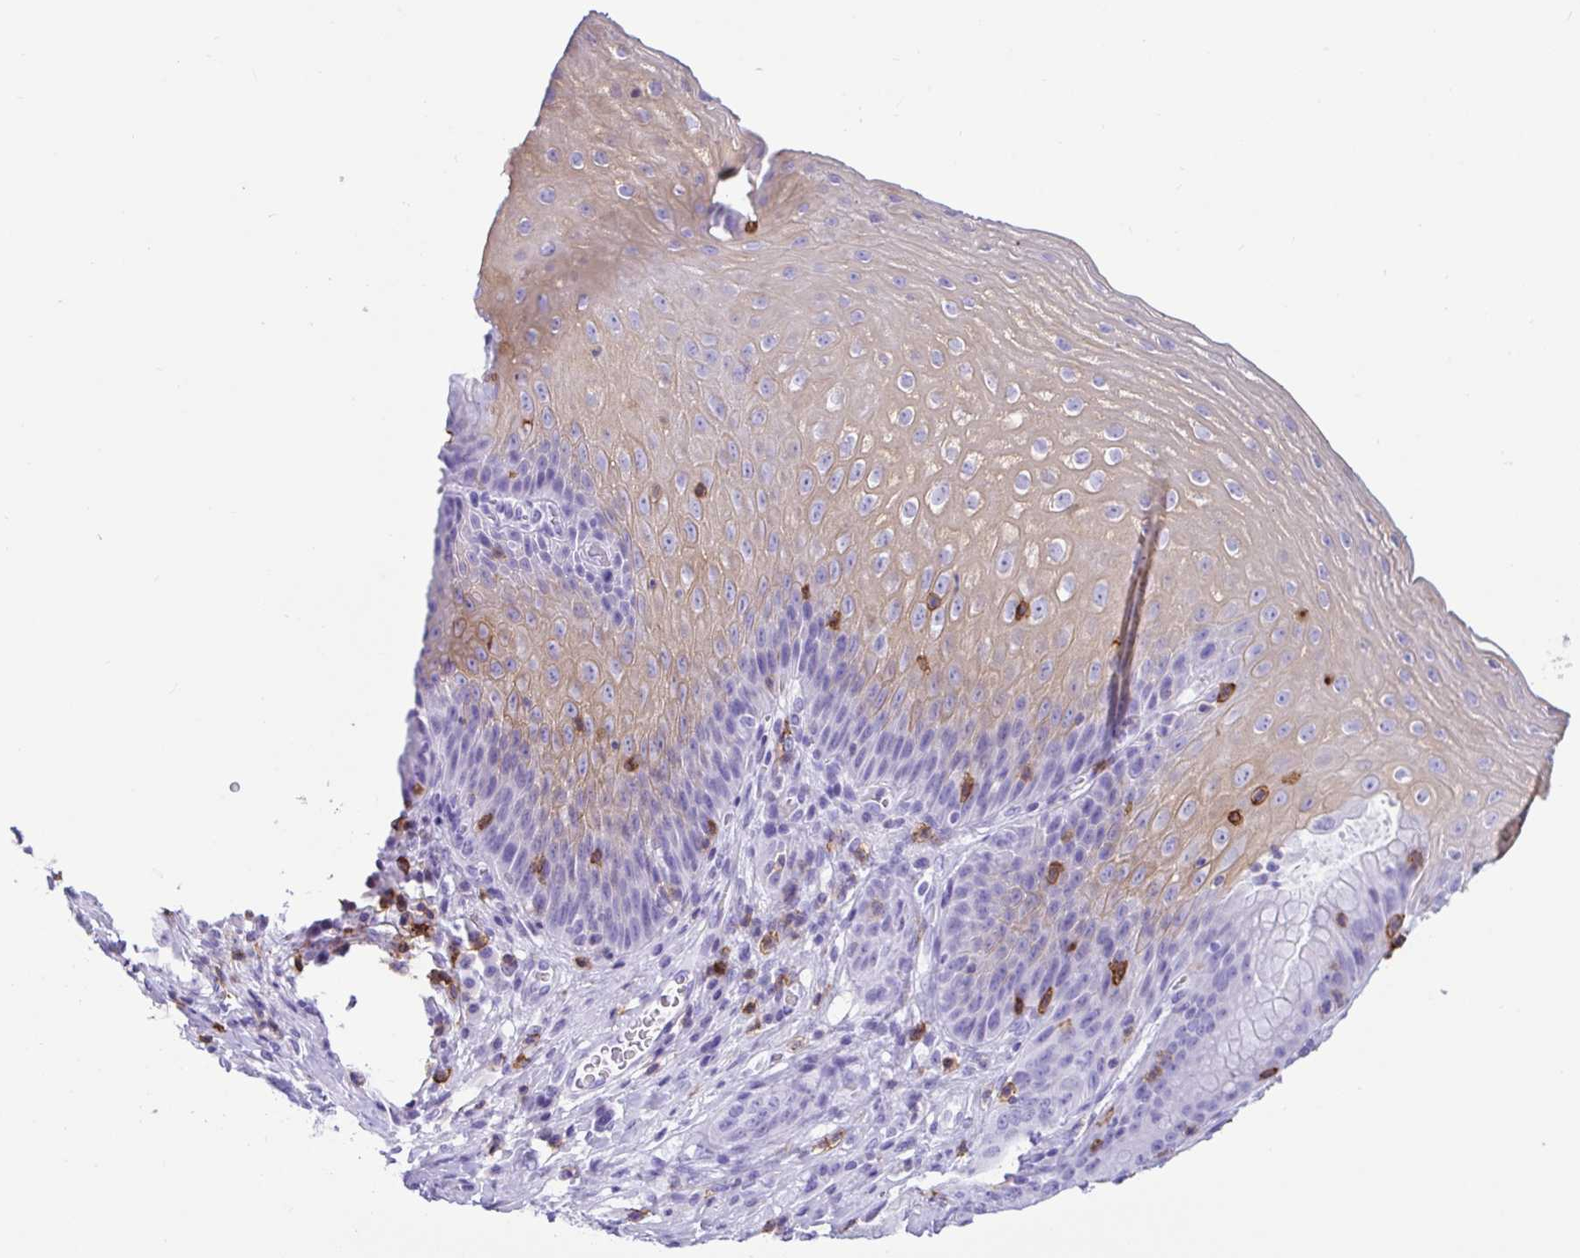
{"staining": {"intensity": "weak", "quantity": ">75%", "location": "cytoplasmic/membranous"}, "tissue": "esophagus", "cell_type": "Squamous epithelial cells", "image_type": "normal", "snomed": [{"axis": "morphology", "description": "Normal tissue, NOS"}, {"axis": "topography", "description": "Esophagus"}], "caption": "A low amount of weak cytoplasmic/membranous expression is identified in approximately >75% of squamous epithelial cells in normal esophagus.", "gene": "CD5", "patient": {"sex": "female", "age": 61}}